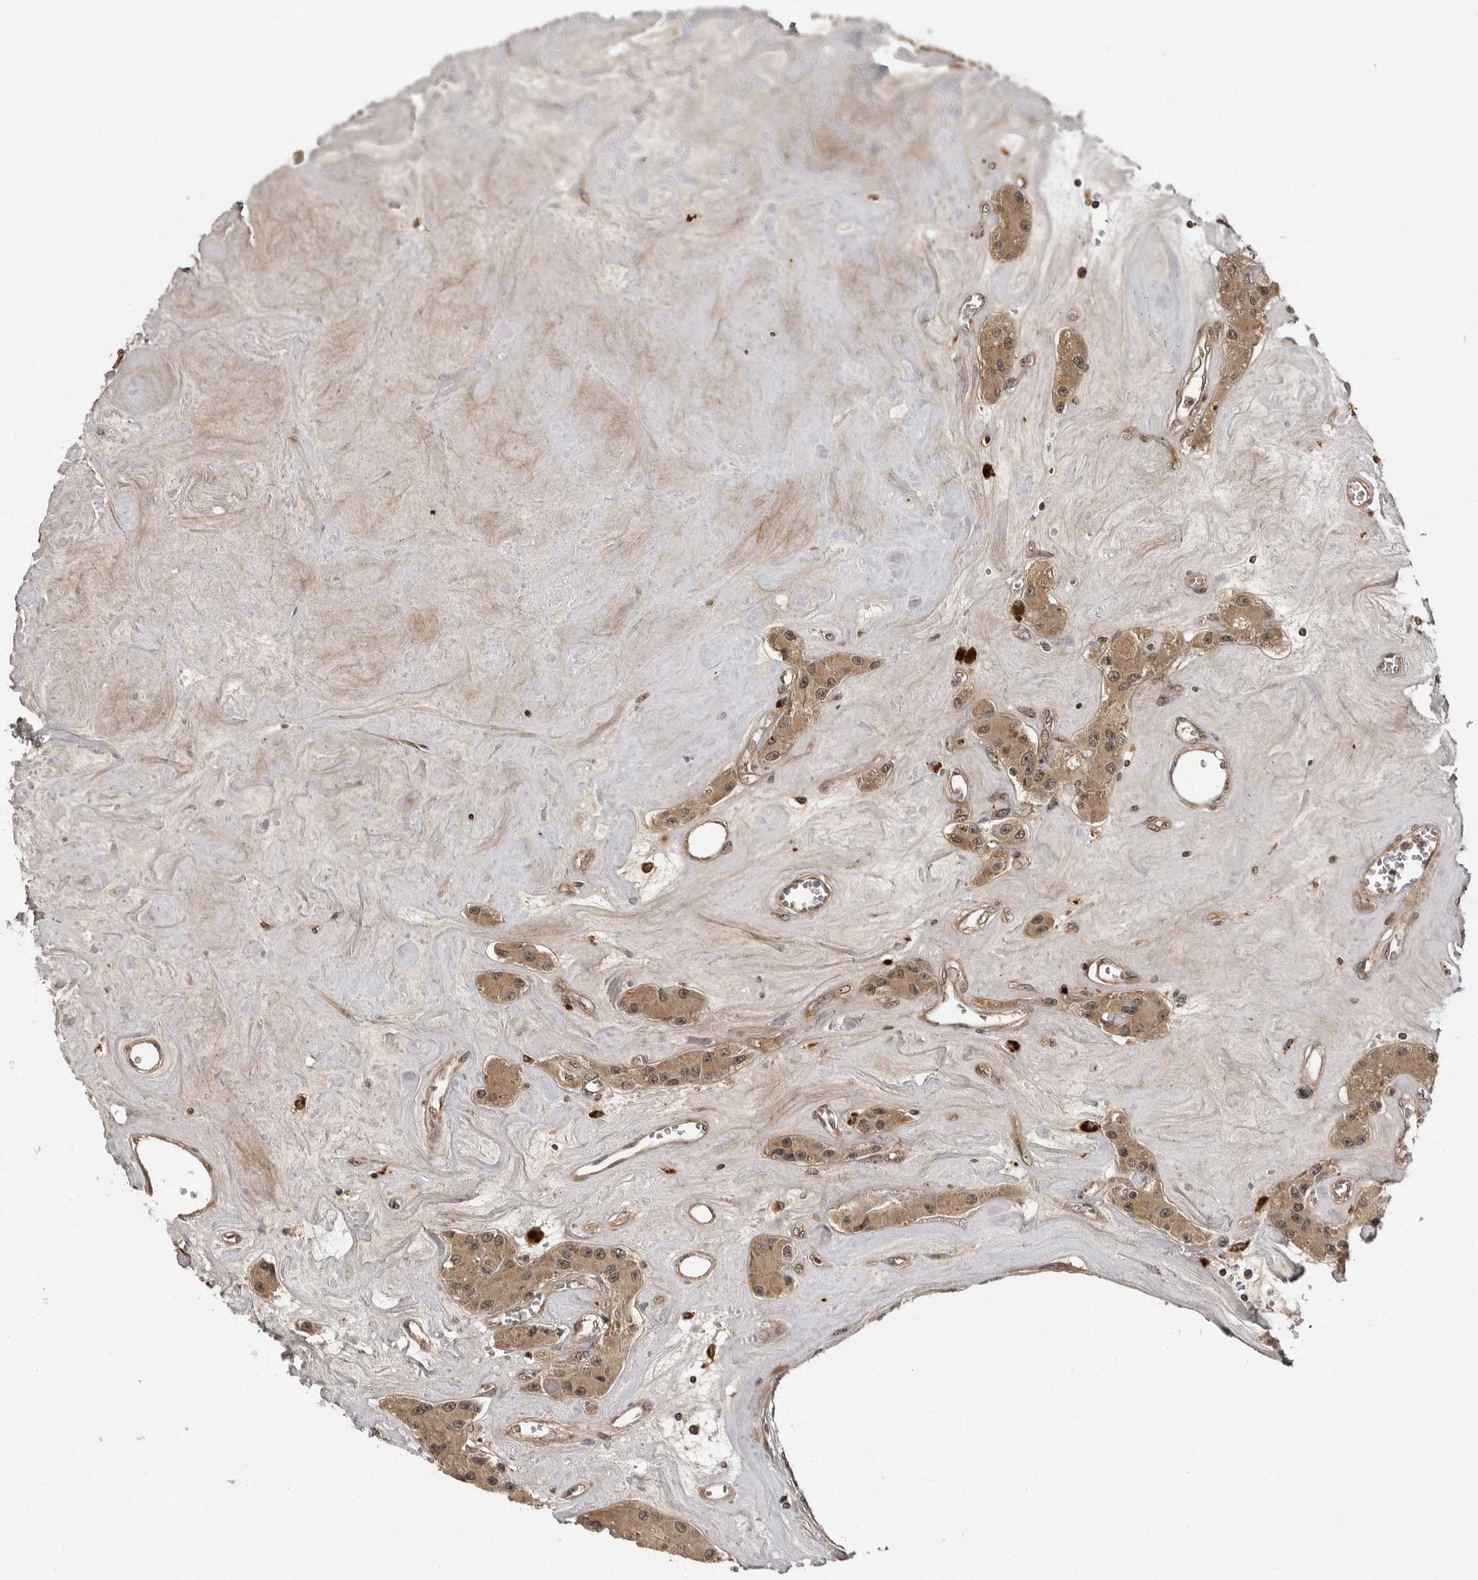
{"staining": {"intensity": "moderate", "quantity": ">75%", "location": "cytoplasmic/membranous,nuclear"}, "tissue": "carcinoid", "cell_type": "Tumor cells", "image_type": "cancer", "snomed": [{"axis": "morphology", "description": "Carcinoid, malignant, NOS"}, {"axis": "topography", "description": "Pancreas"}], "caption": "A brown stain highlights moderate cytoplasmic/membranous and nuclear staining of a protein in human carcinoid tumor cells.", "gene": "IL24", "patient": {"sex": "male", "age": 41}}